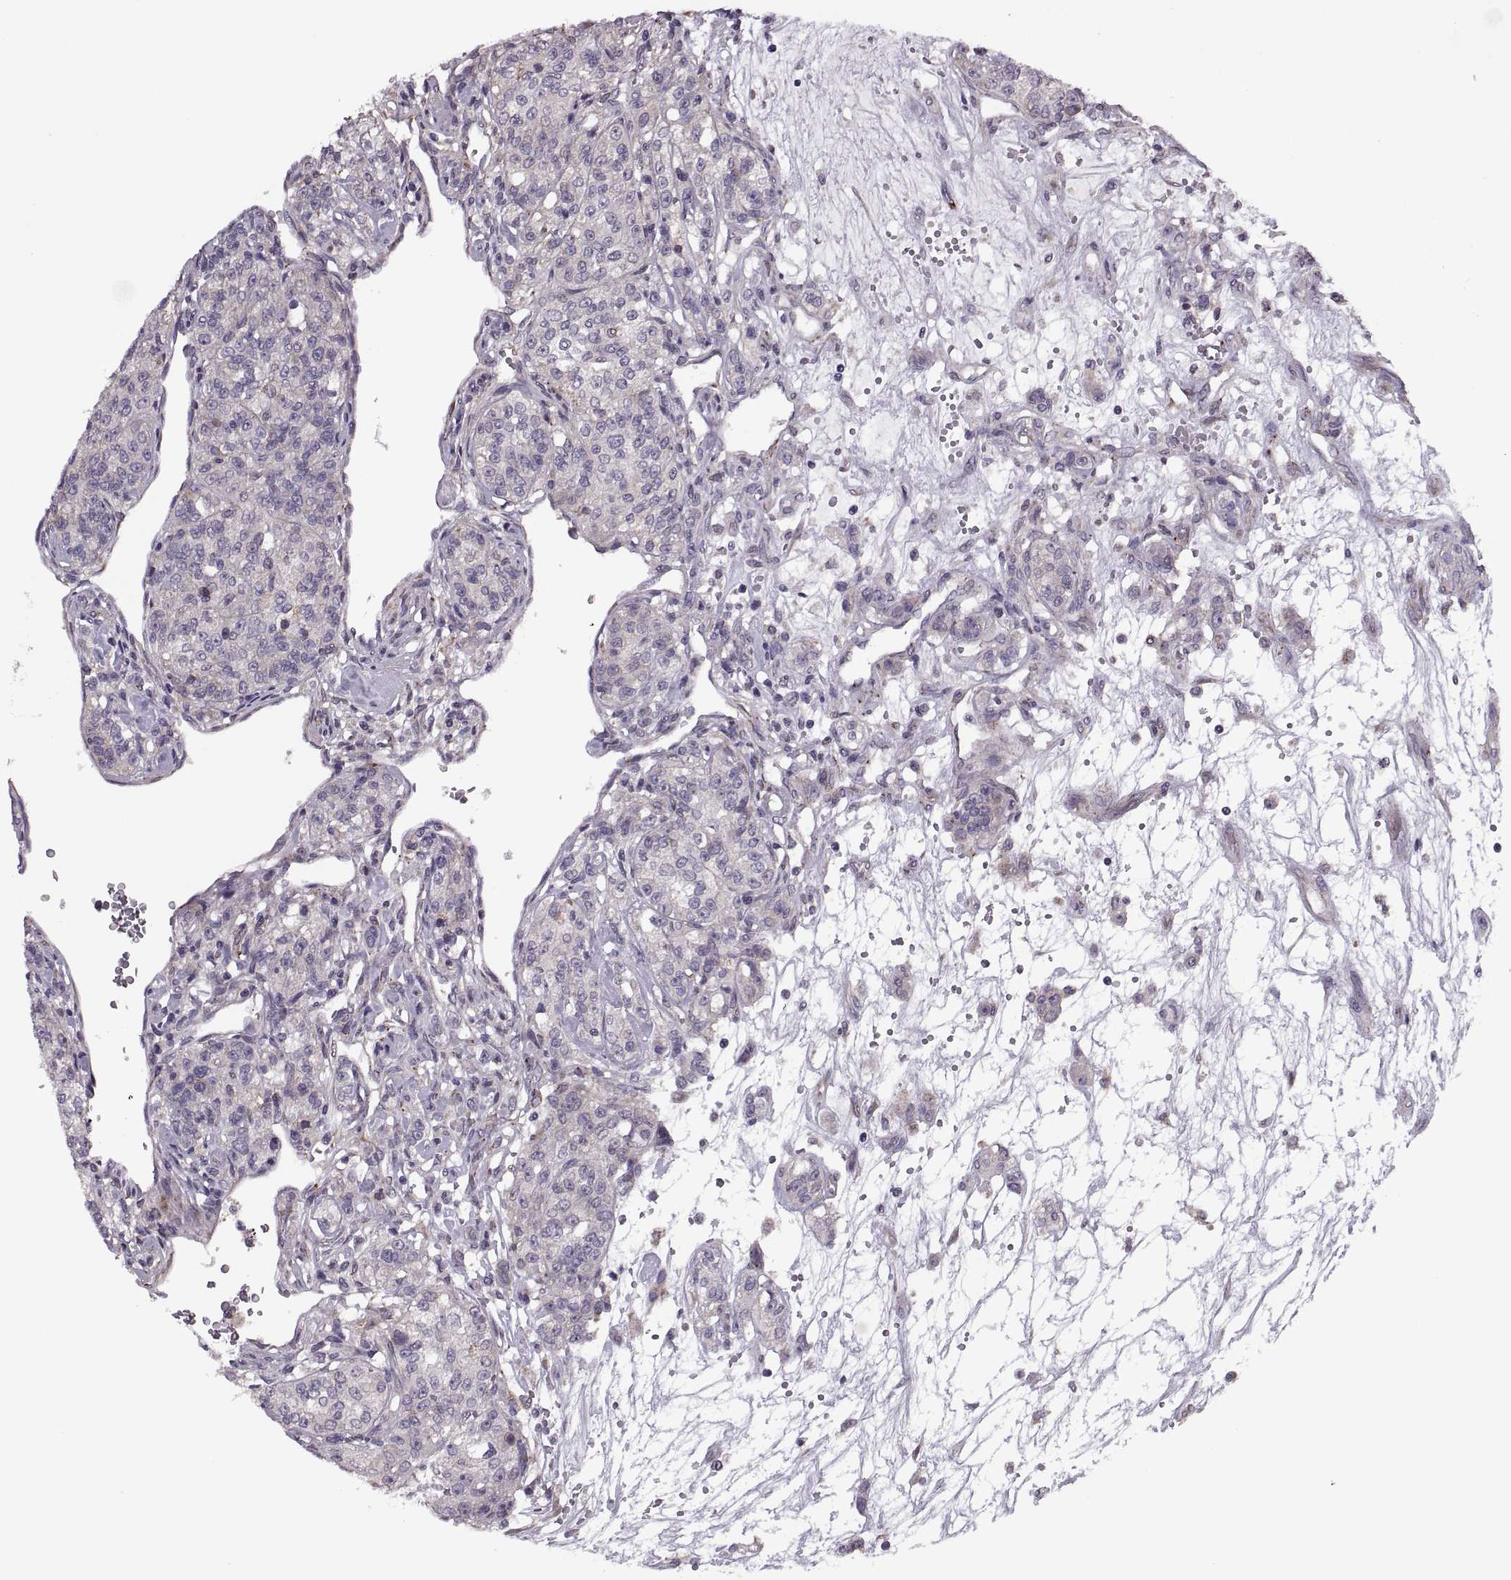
{"staining": {"intensity": "negative", "quantity": "none", "location": "none"}, "tissue": "renal cancer", "cell_type": "Tumor cells", "image_type": "cancer", "snomed": [{"axis": "morphology", "description": "Adenocarcinoma, NOS"}, {"axis": "topography", "description": "Kidney"}], "caption": "DAB (3,3'-diaminobenzidine) immunohistochemical staining of adenocarcinoma (renal) displays no significant staining in tumor cells.", "gene": "LETM2", "patient": {"sex": "female", "age": 63}}